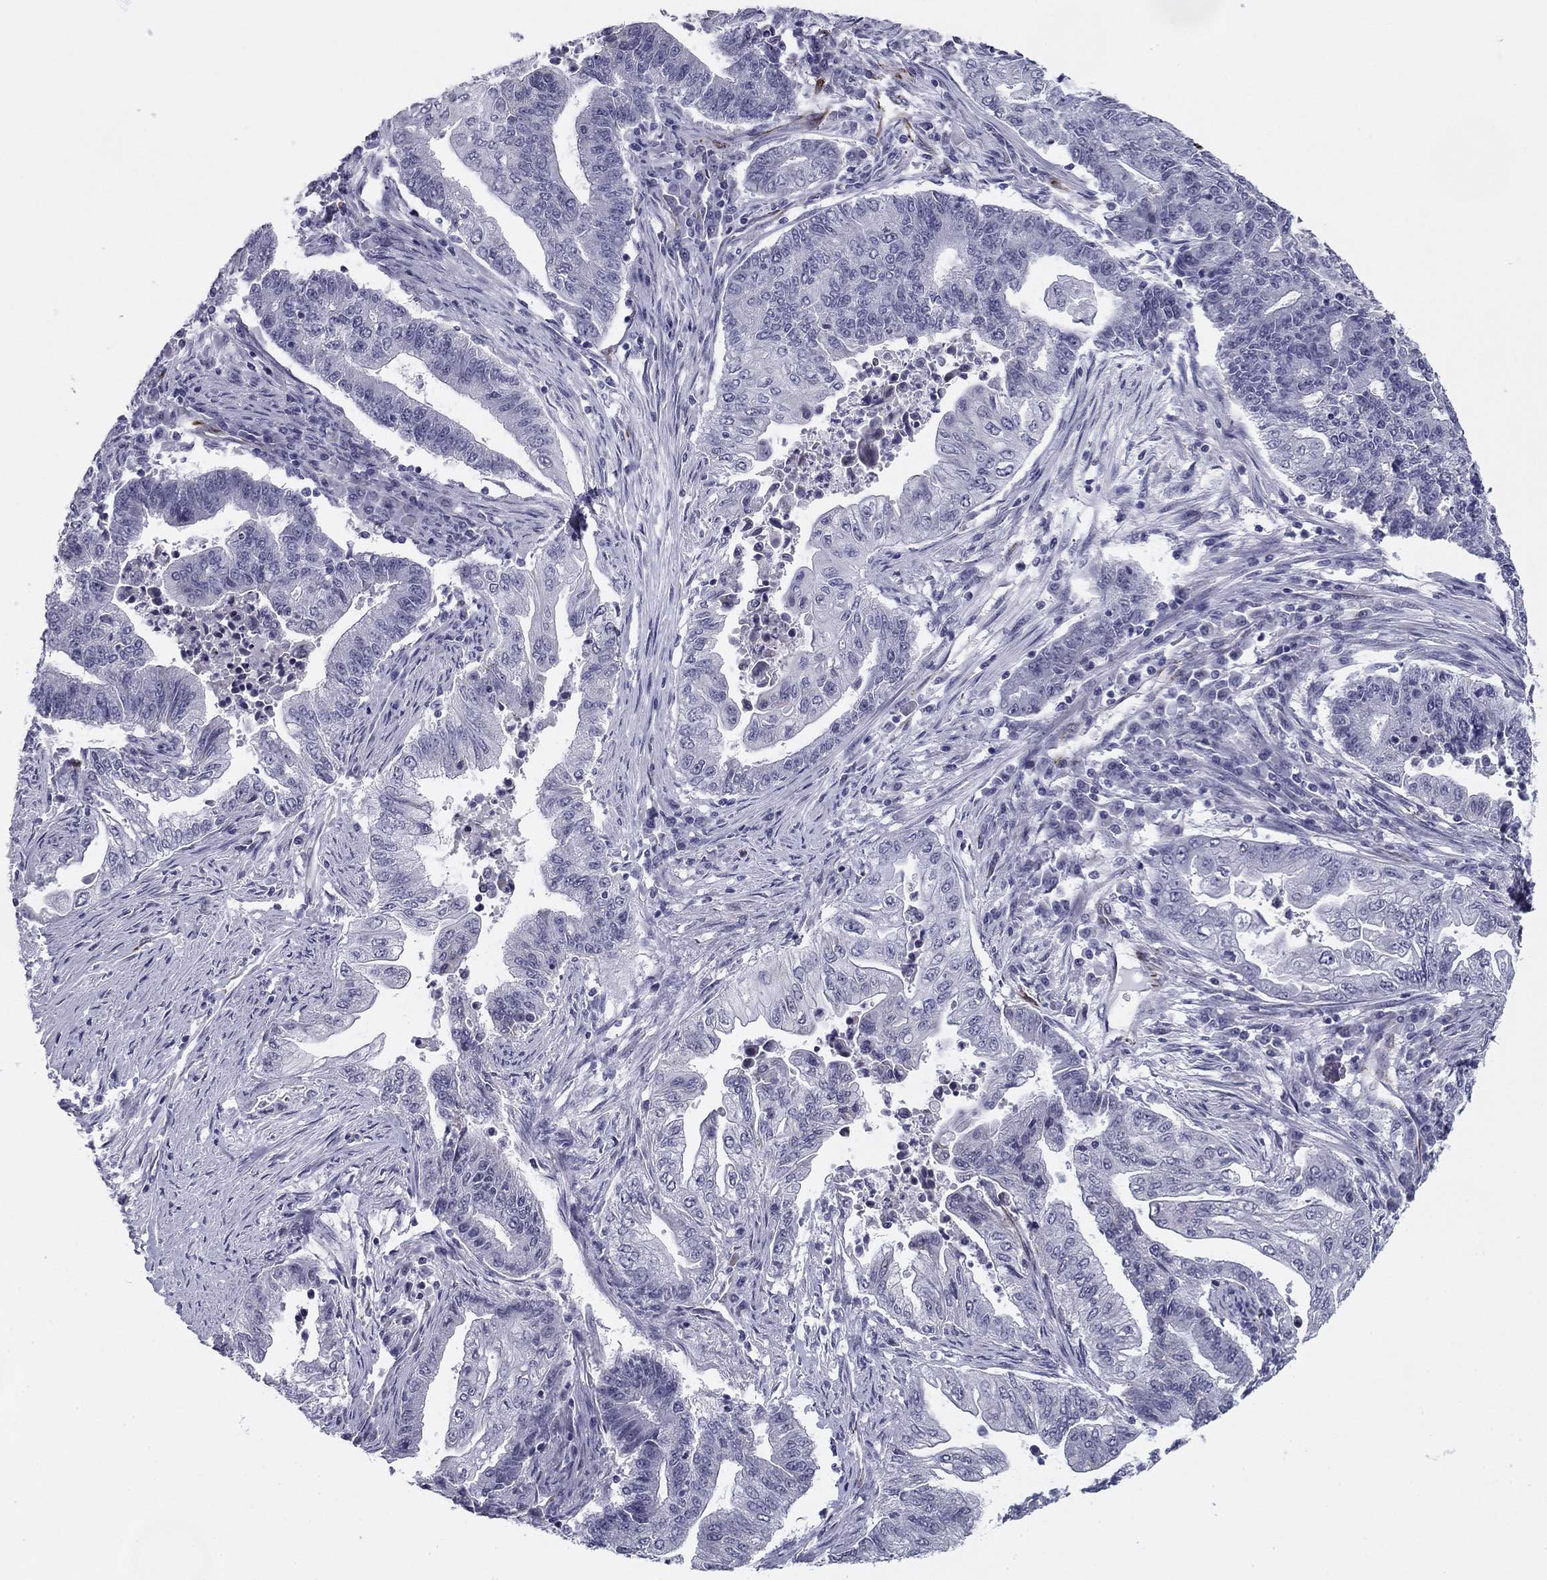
{"staining": {"intensity": "negative", "quantity": "none", "location": "none"}, "tissue": "endometrial cancer", "cell_type": "Tumor cells", "image_type": "cancer", "snomed": [{"axis": "morphology", "description": "Adenocarcinoma, NOS"}, {"axis": "topography", "description": "Uterus"}, {"axis": "topography", "description": "Endometrium"}], "caption": "Immunohistochemistry (IHC) photomicrograph of adenocarcinoma (endometrial) stained for a protein (brown), which exhibits no staining in tumor cells. The staining is performed using DAB (3,3'-diaminobenzidine) brown chromogen with nuclei counter-stained in using hematoxylin.", "gene": "ANKS4B", "patient": {"sex": "female", "age": 54}}